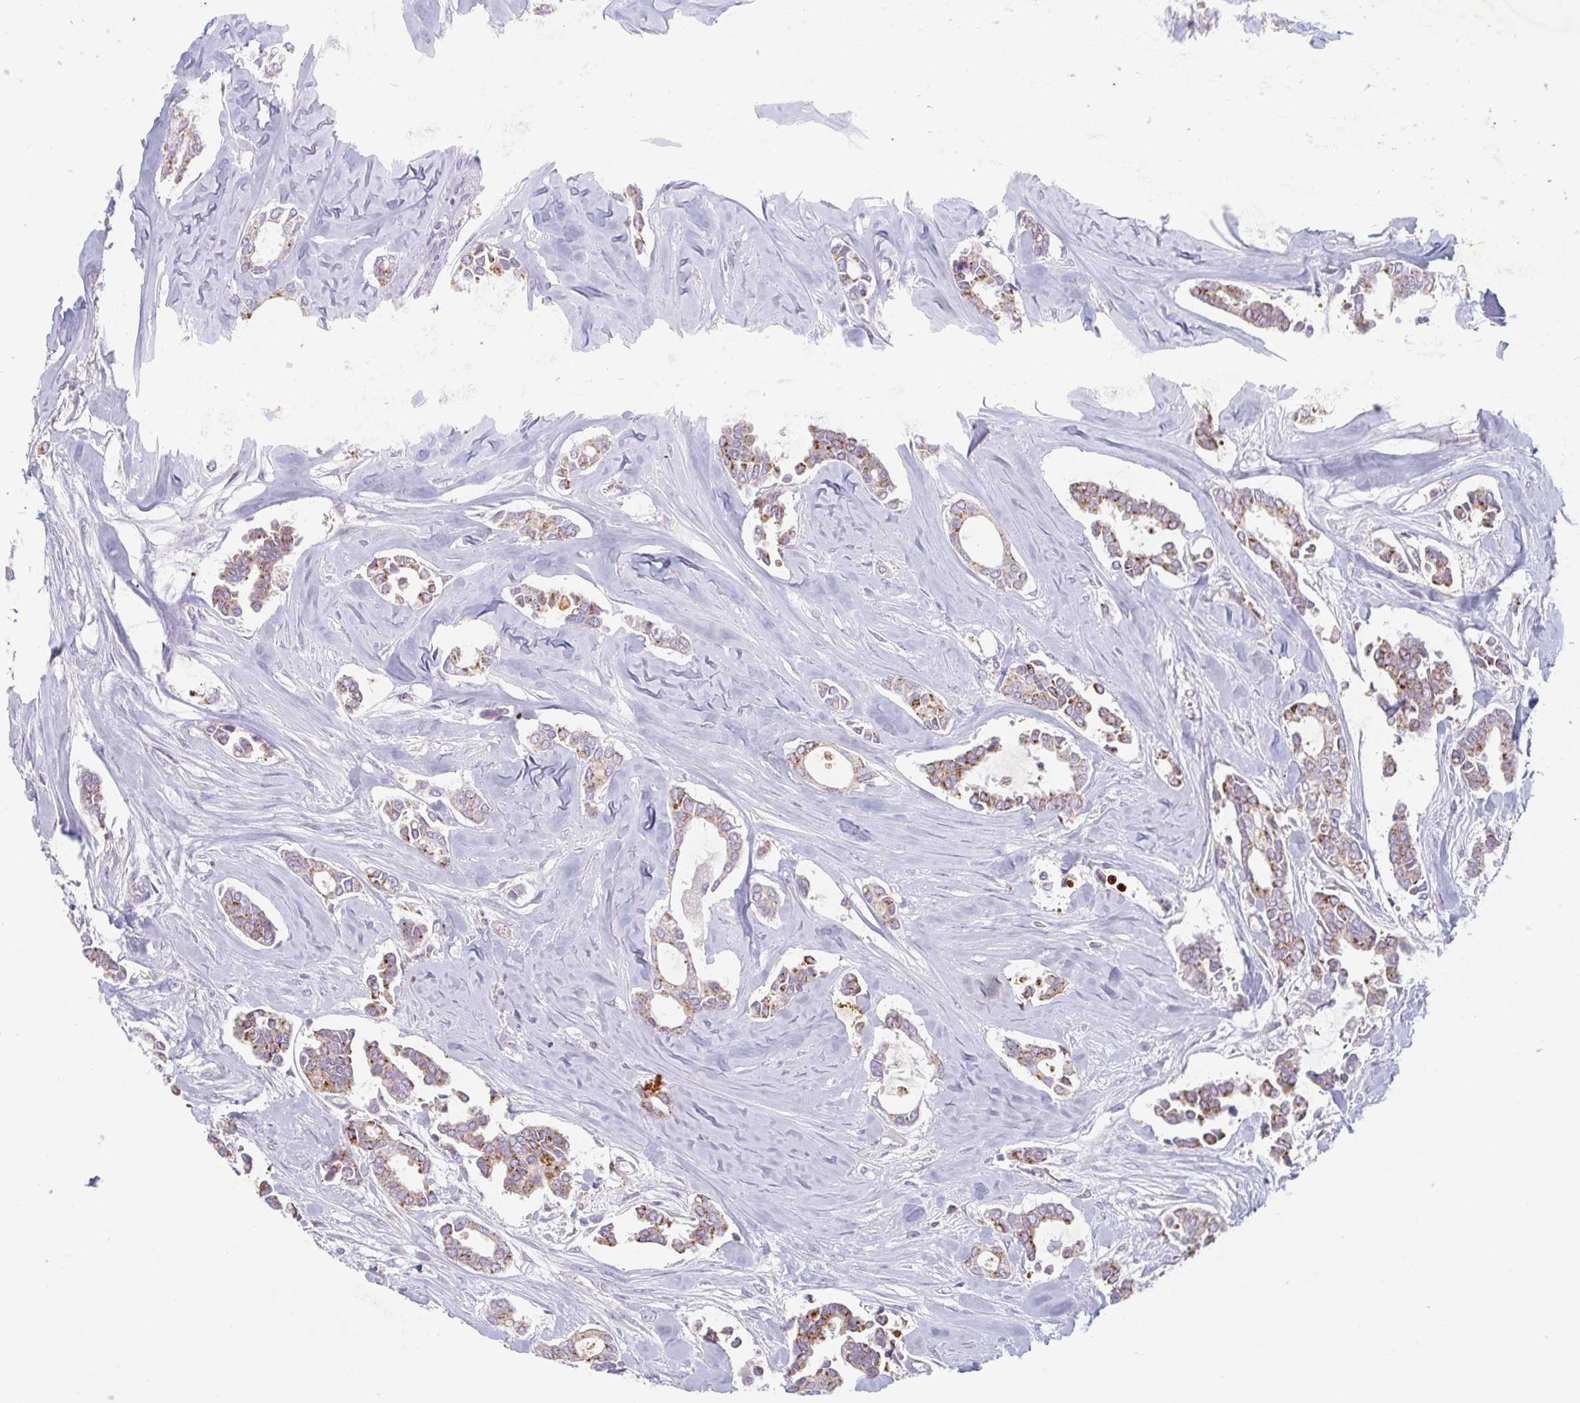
{"staining": {"intensity": "moderate", "quantity": ">75%", "location": "cytoplasmic/membranous"}, "tissue": "breast cancer", "cell_type": "Tumor cells", "image_type": "cancer", "snomed": [{"axis": "morphology", "description": "Duct carcinoma"}, {"axis": "topography", "description": "Breast"}], "caption": "Immunohistochemistry staining of breast cancer, which exhibits medium levels of moderate cytoplasmic/membranous staining in approximately >75% of tumor cells indicating moderate cytoplasmic/membranous protein positivity. The staining was performed using DAB (brown) for protein detection and nuclei were counterstained in hematoxylin (blue).", "gene": "MANBA", "patient": {"sex": "female", "age": 84}}